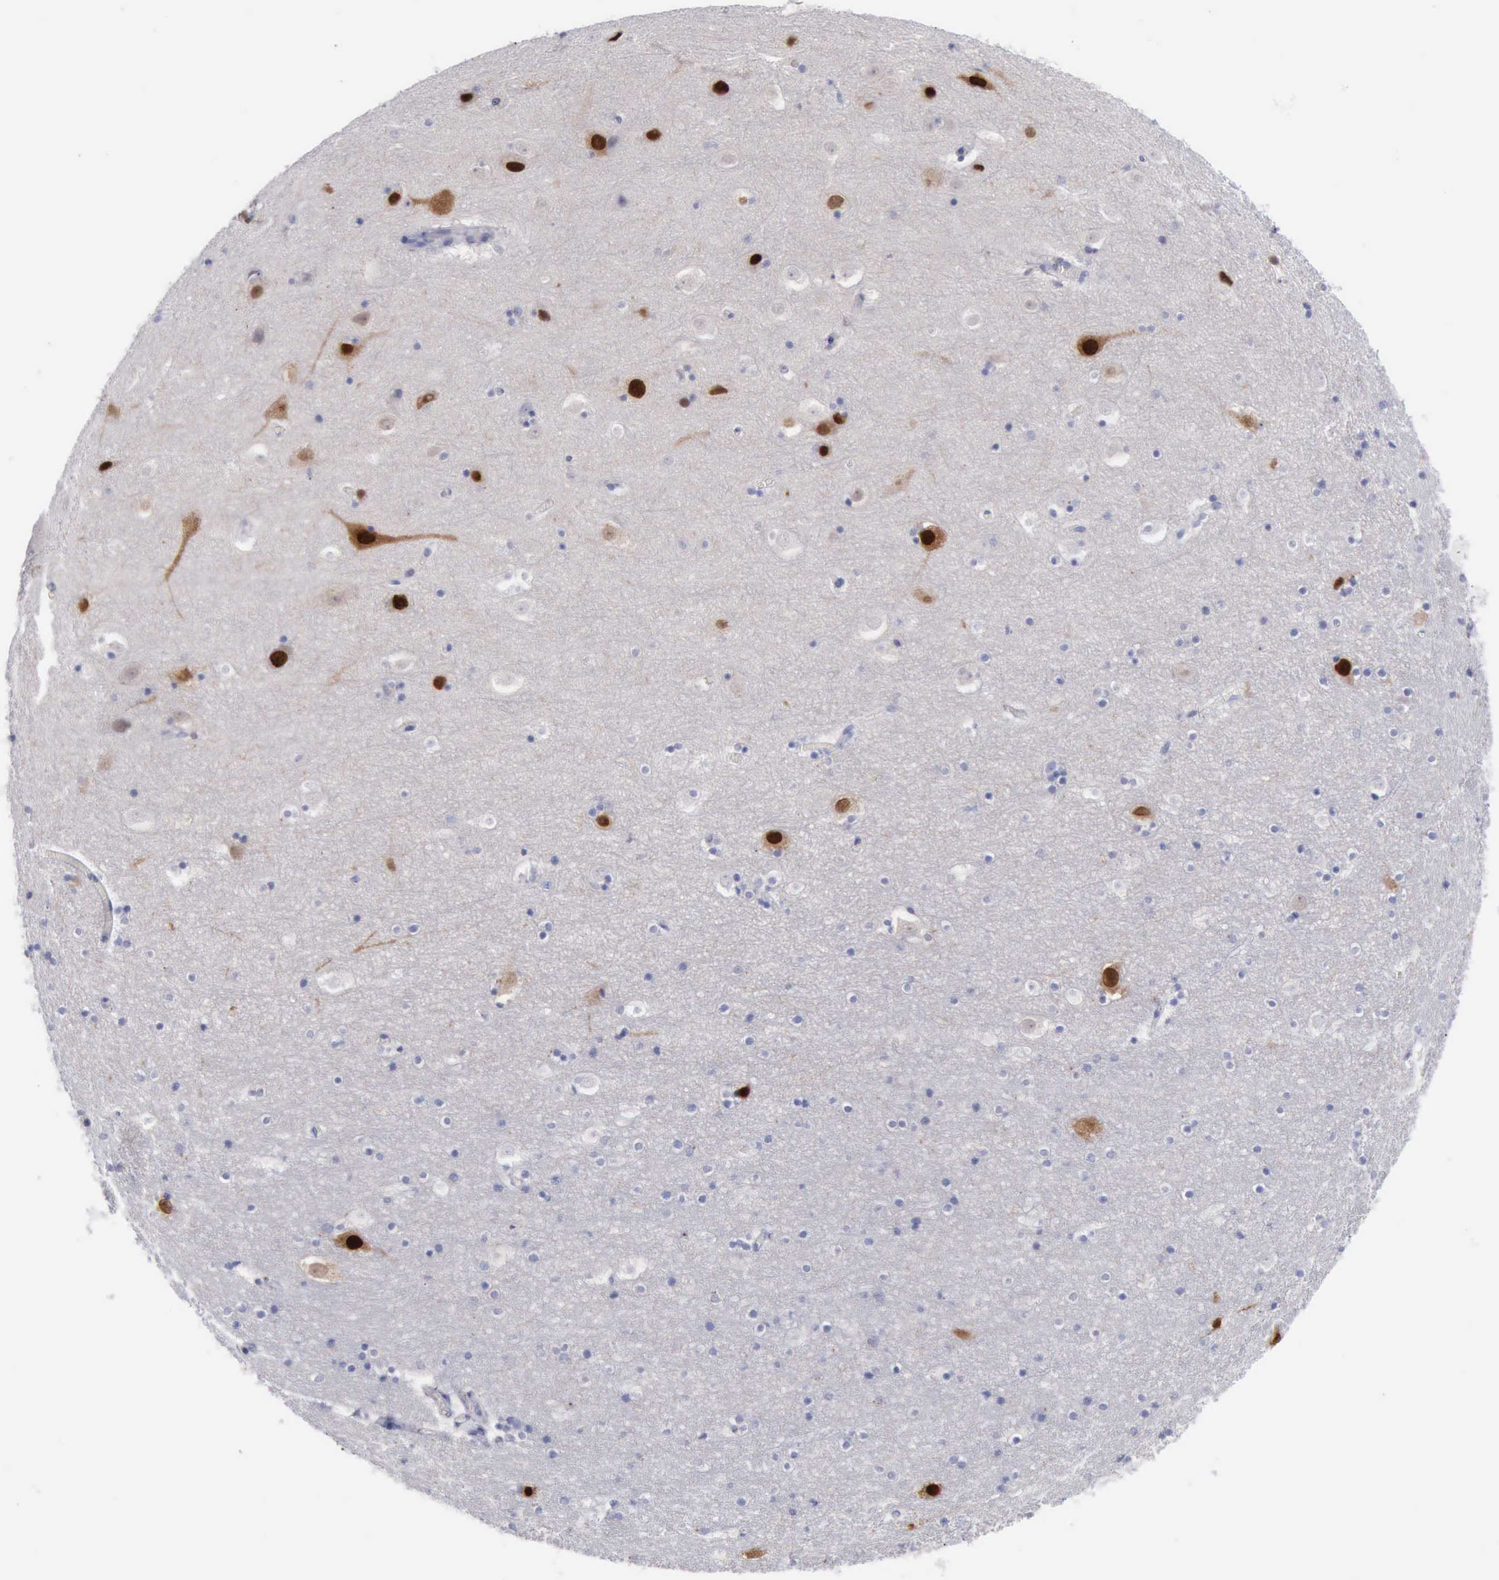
{"staining": {"intensity": "negative", "quantity": "none", "location": "none"}, "tissue": "hippocampus", "cell_type": "Glial cells", "image_type": "normal", "snomed": [{"axis": "morphology", "description": "Normal tissue, NOS"}, {"axis": "topography", "description": "Hippocampus"}], "caption": "Glial cells show no significant positivity in unremarkable hippocampus. The staining is performed using DAB (3,3'-diaminobenzidine) brown chromogen with nuclei counter-stained in using hematoxylin.", "gene": "SATB2", "patient": {"sex": "male", "age": 45}}